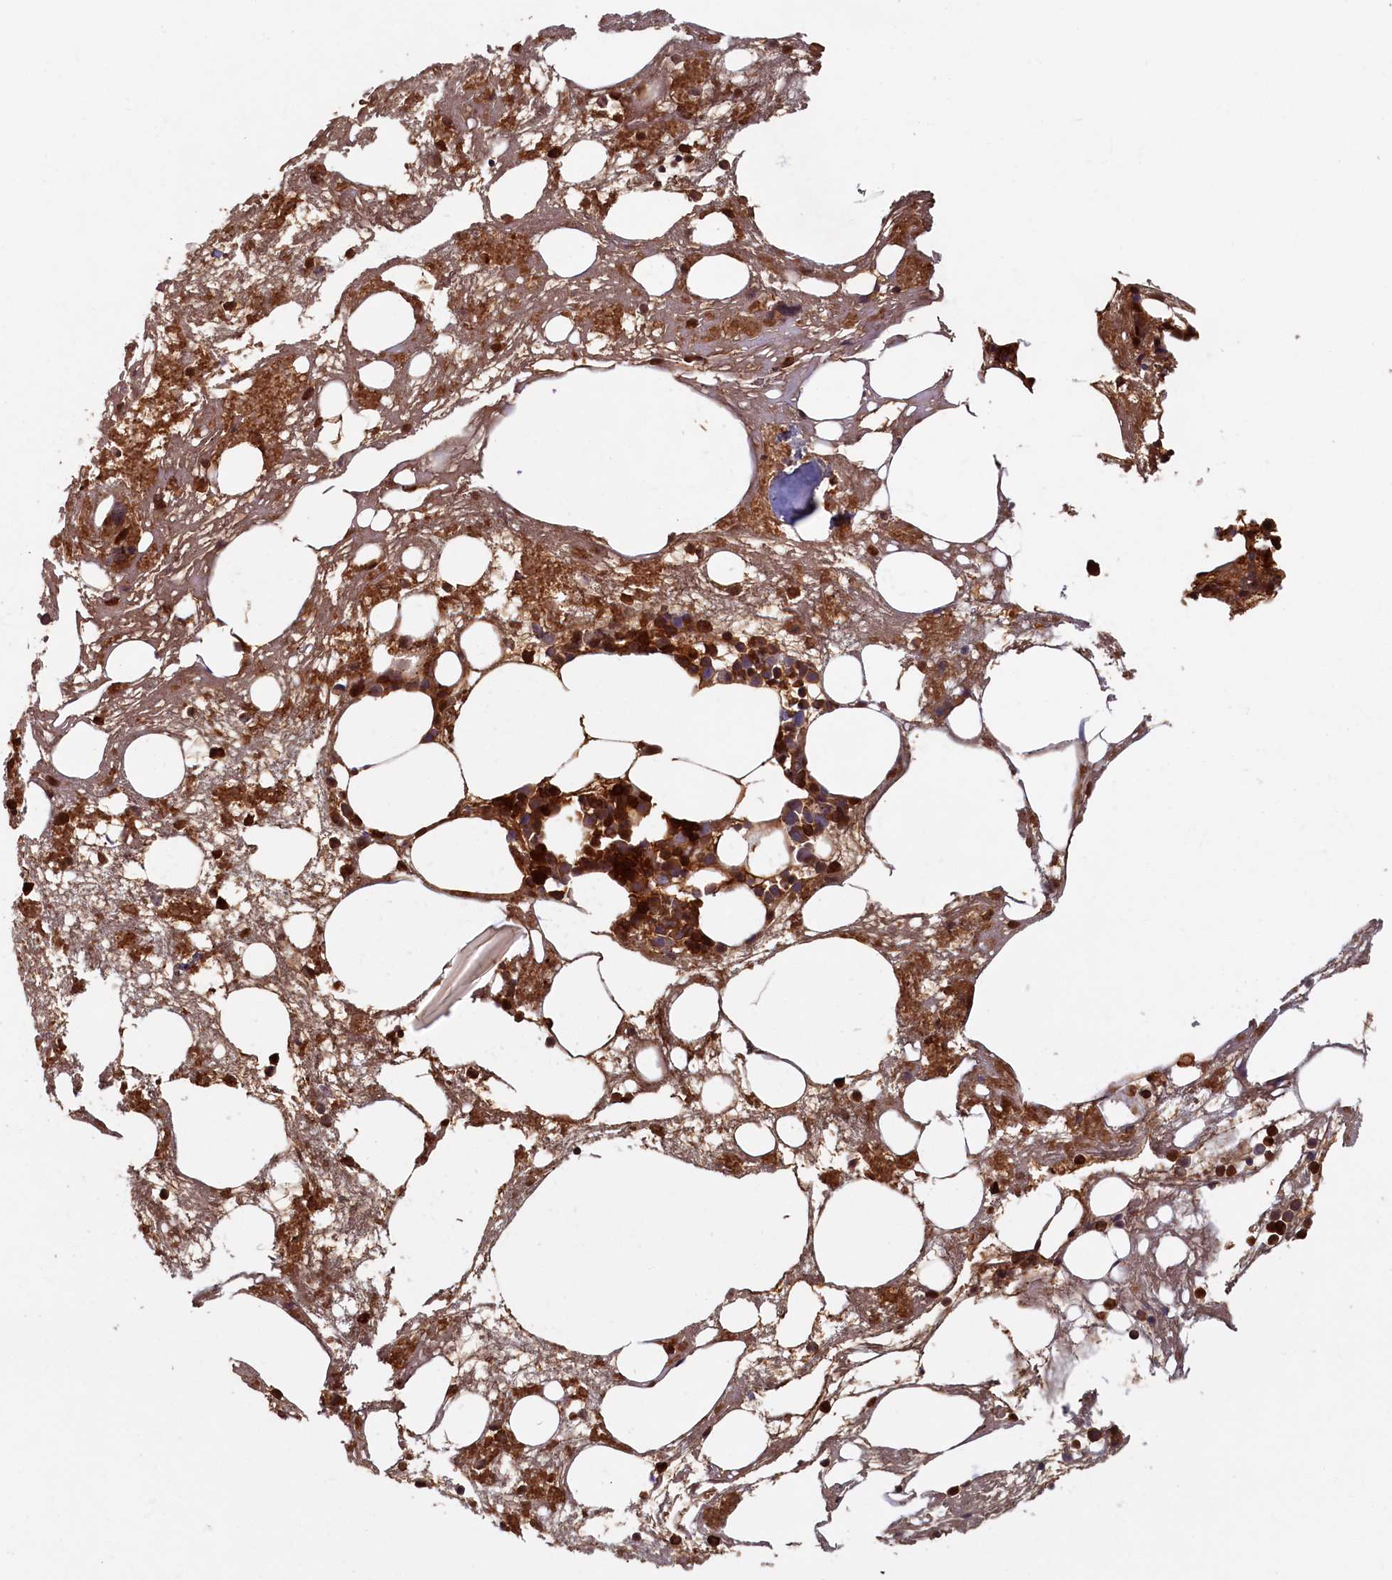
{"staining": {"intensity": "strong", "quantity": ">75%", "location": "cytoplasmic/membranous,nuclear"}, "tissue": "bone marrow", "cell_type": "Hematopoietic cells", "image_type": "normal", "snomed": [{"axis": "morphology", "description": "Normal tissue, NOS"}, {"axis": "topography", "description": "Bone marrow"}], "caption": "Unremarkable bone marrow exhibits strong cytoplasmic/membranous,nuclear expression in approximately >75% of hematopoietic cells, visualized by immunohistochemistry.", "gene": "BLVRB", "patient": {"sex": "male", "age": 80}}